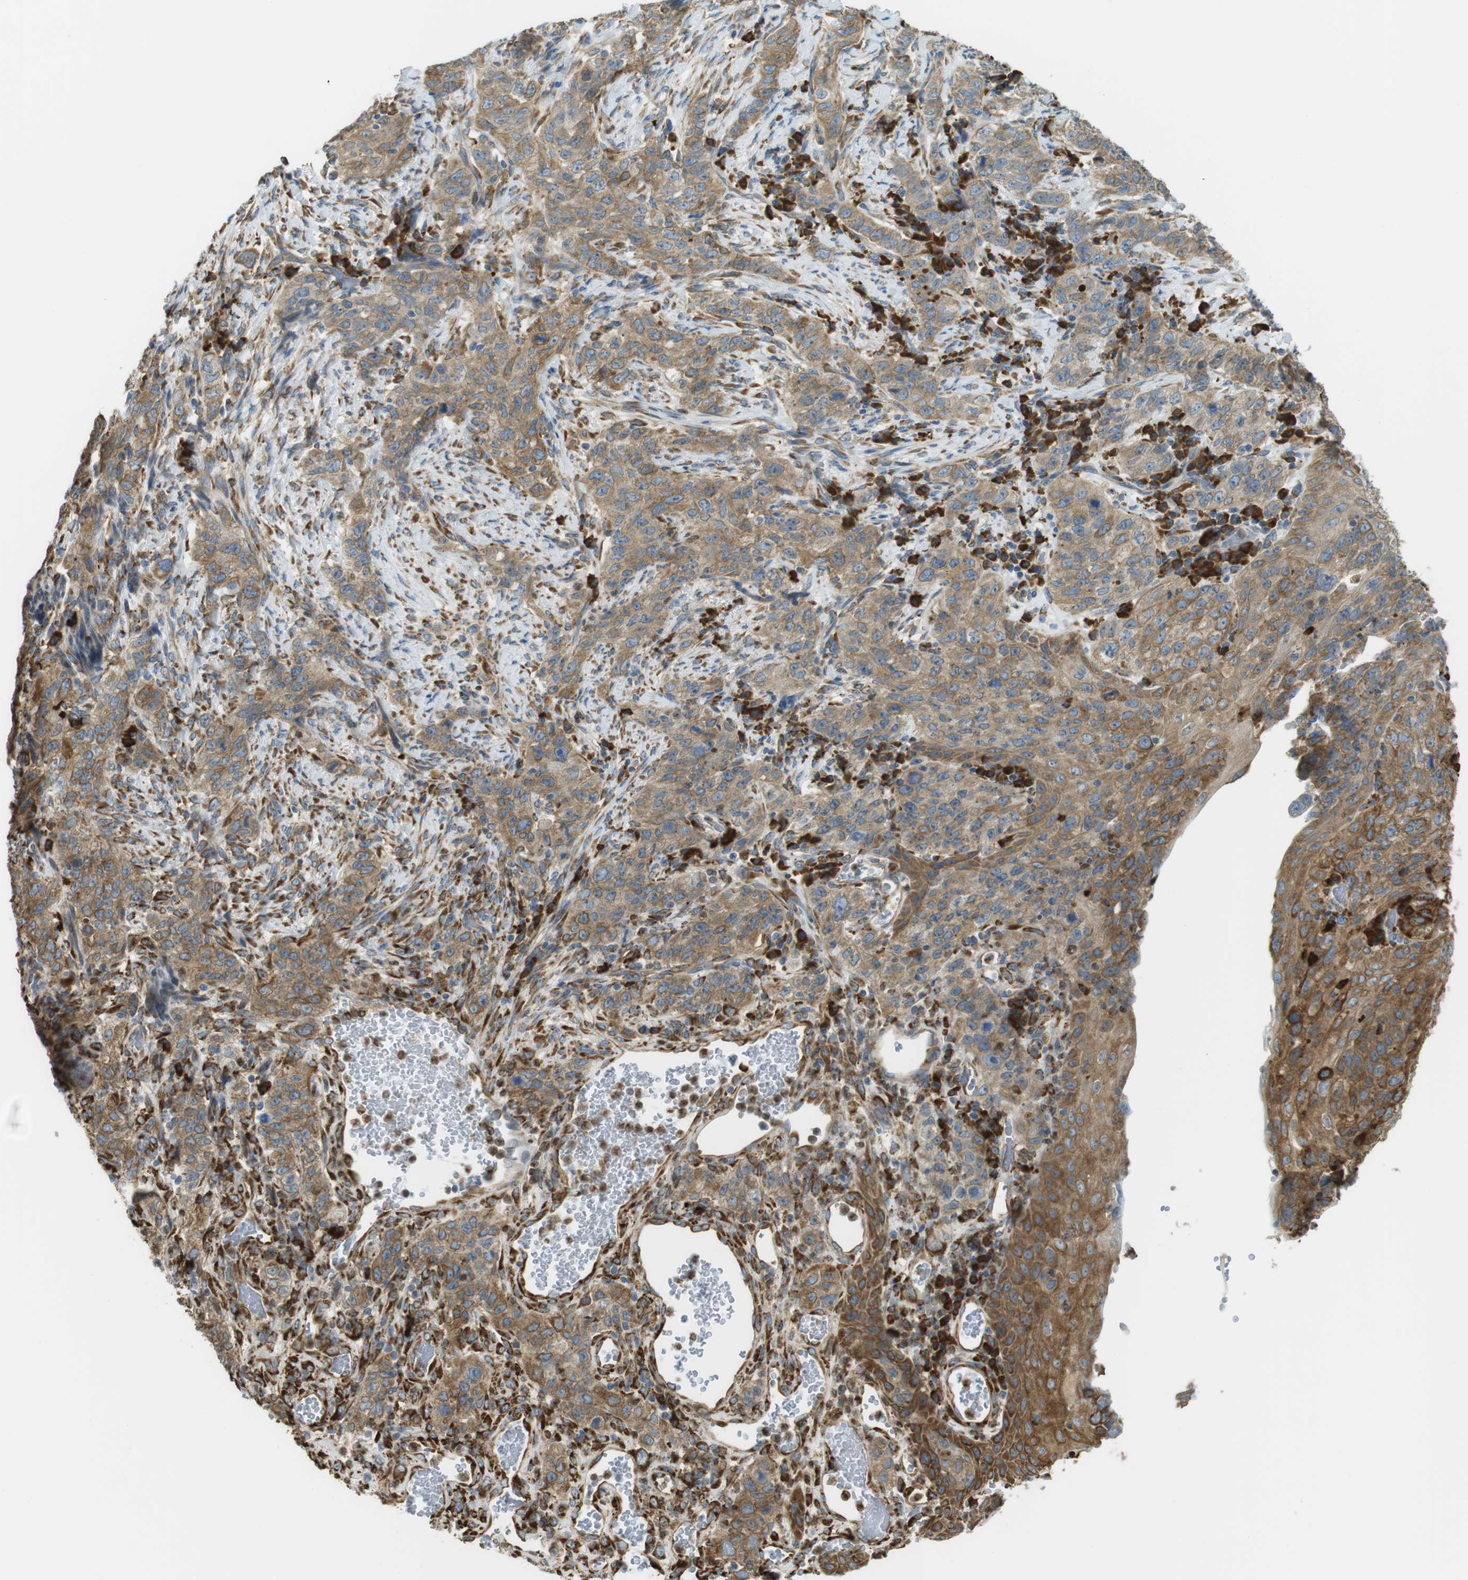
{"staining": {"intensity": "moderate", "quantity": ">75%", "location": "cytoplasmic/membranous"}, "tissue": "stomach cancer", "cell_type": "Tumor cells", "image_type": "cancer", "snomed": [{"axis": "morphology", "description": "Adenocarcinoma, NOS"}, {"axis": "topography", "description": "Stomach"}], "caption": "Immunohistochemical staining of adenocarcinoma (stomach) demonstrates moderate cytoplasmic/membranous protein positivity in approximately >75% of tumor cells. (Brightfield microscopy of DAB IHC at high magnification).", "gene": "MBOAT2", "patient": {"sex": "male", "age": 48}}